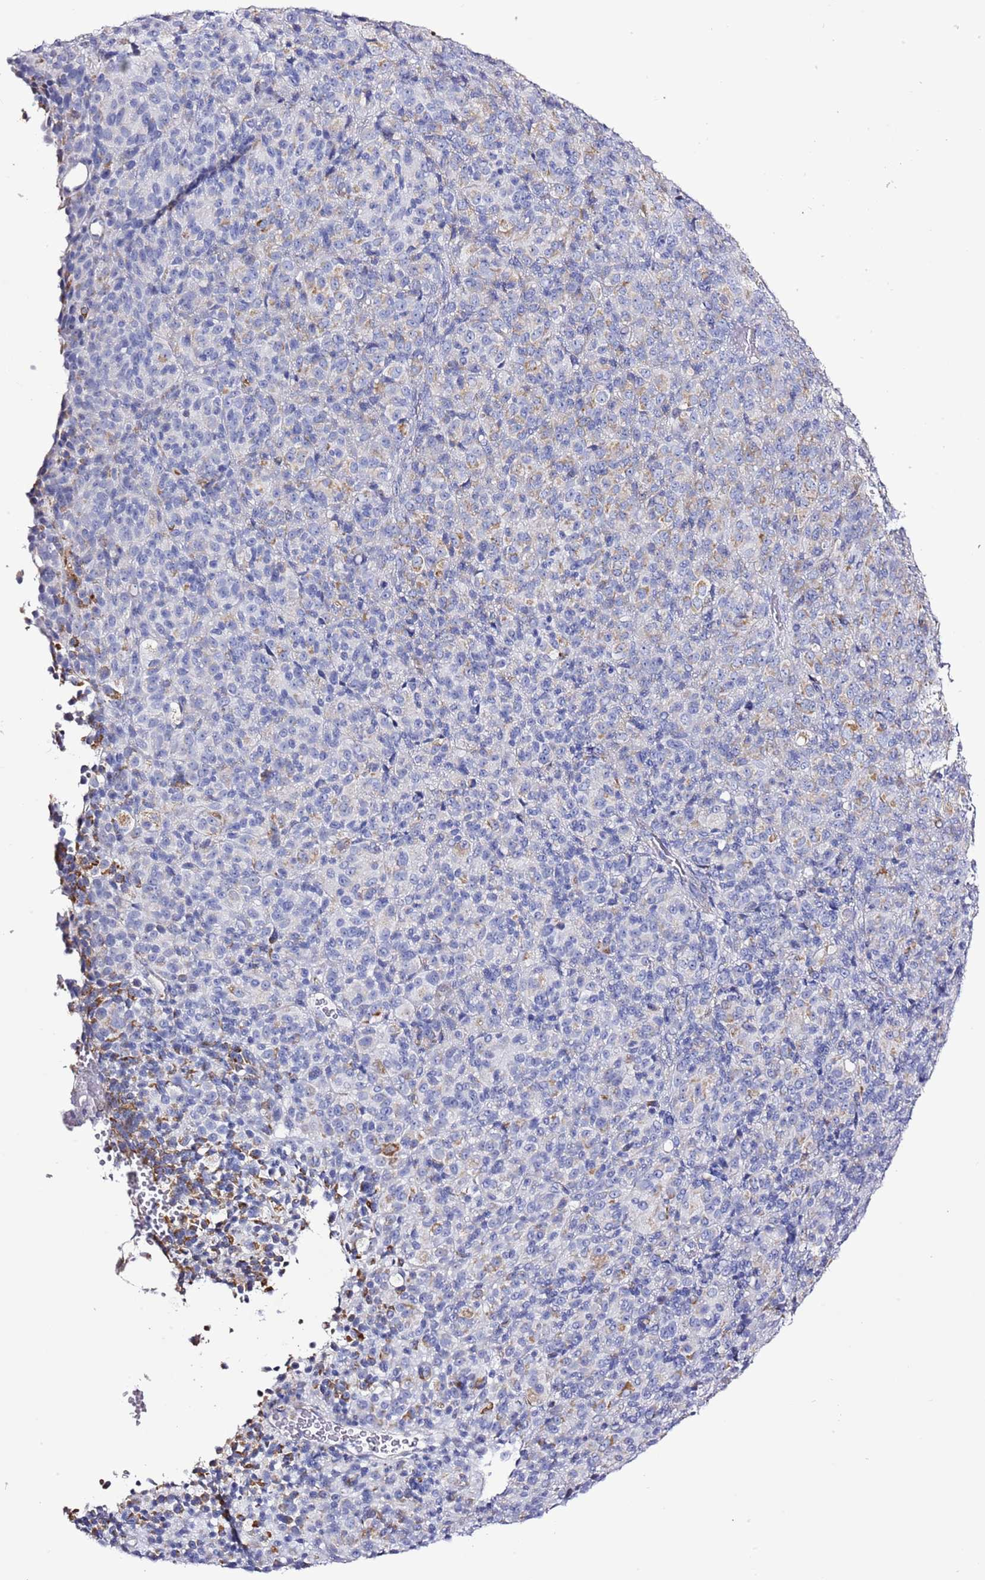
{"staining": {"intensity": "negative", "quantity": "none", "location": "none"}, "tissue": "melanoma", "cell_type": "Tumor cells", "image_type": "cancer", "snomed": [{"axis": "morphology", "description": "Malignant melanoma, Metastatic site"}, {"axis": "topography", "description": "Brain"}], "caption": "IHC photomicrograph of human malignant melanoma (metastatic site) stained for a protein (brown), which demonstrates no staining in tumor cells.", "gene": "SLC23A1", "patient": {"sex": "female", "age": 56}}